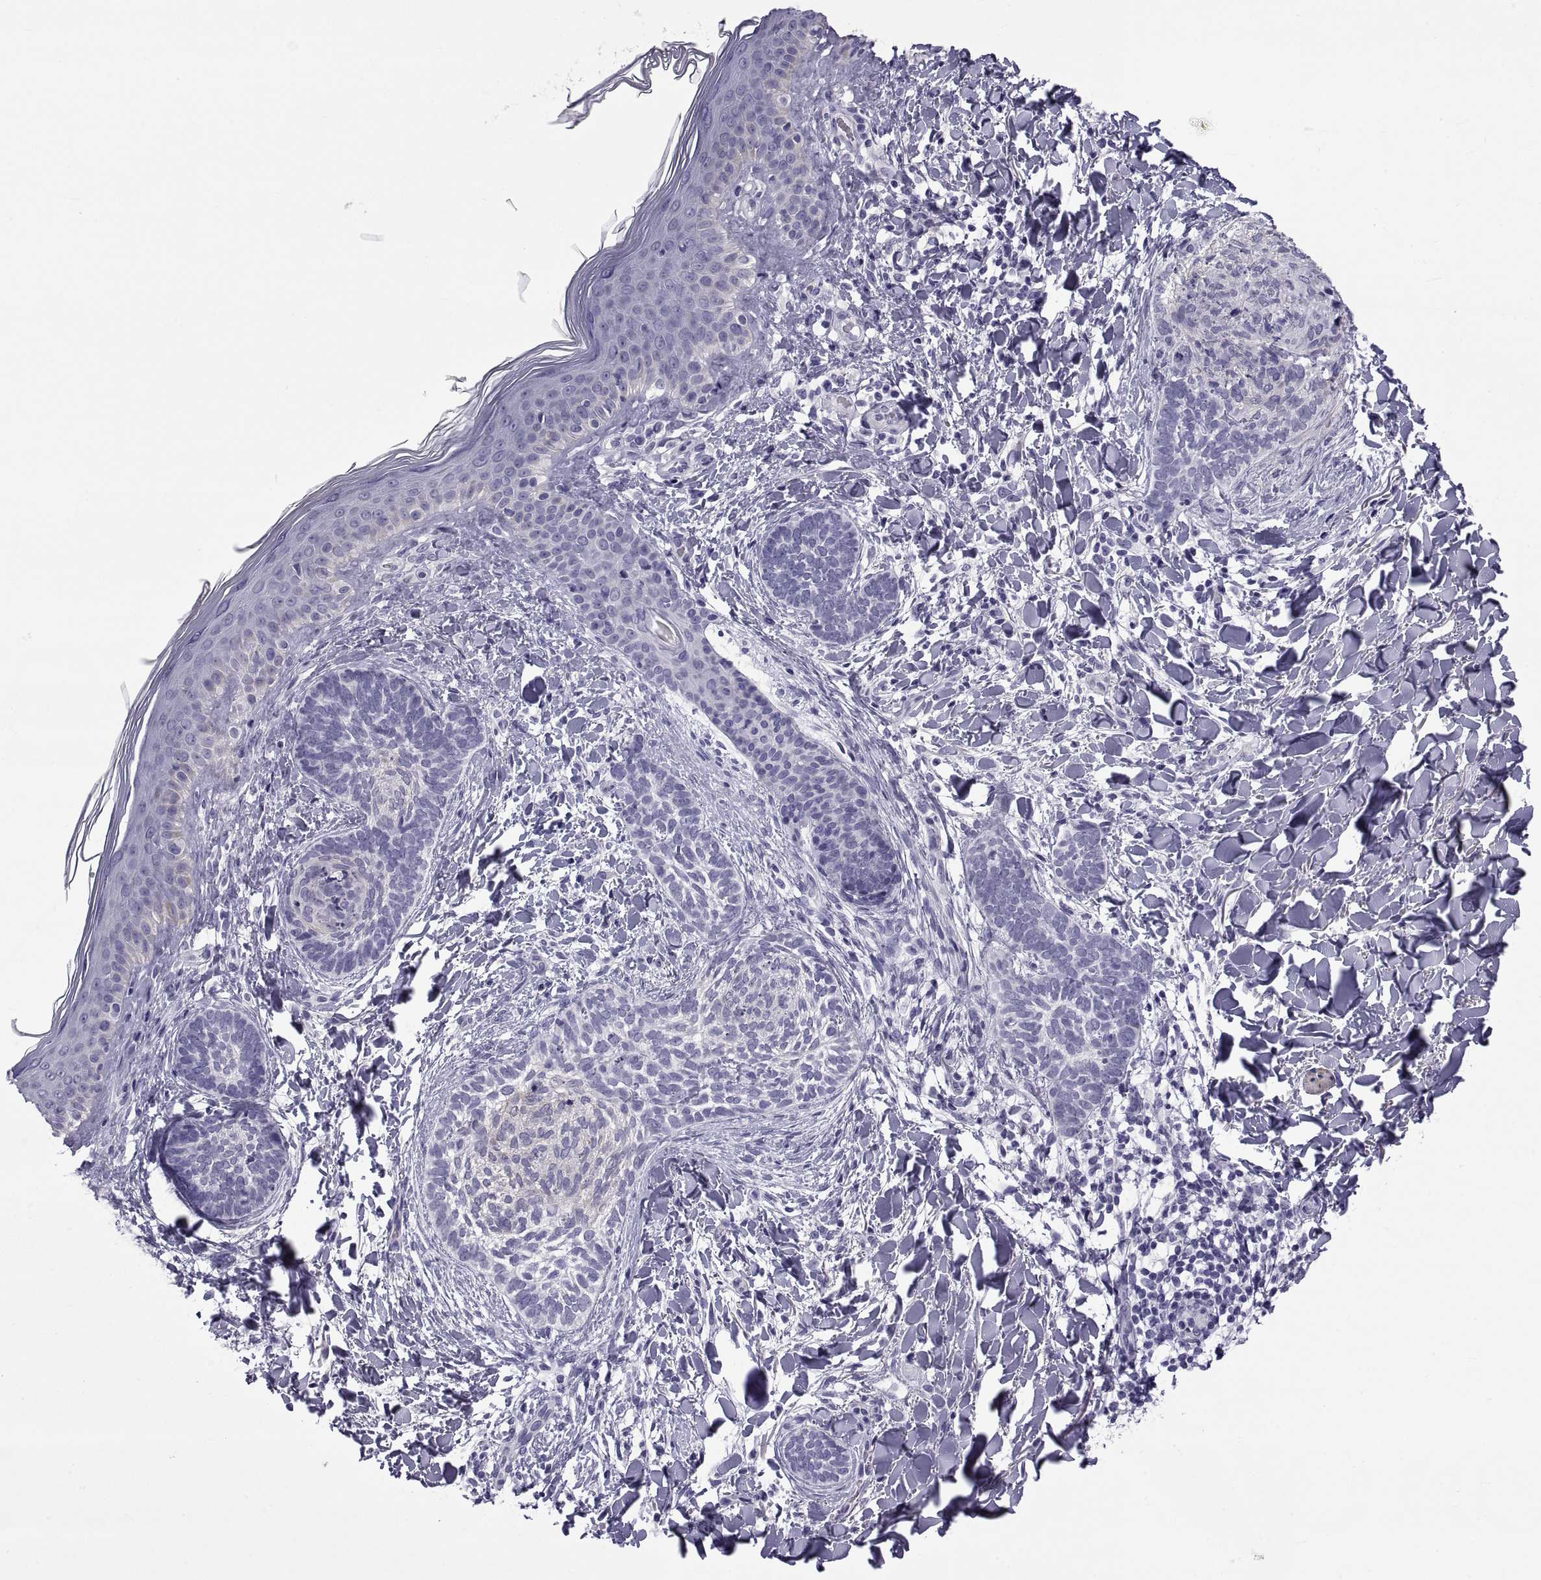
{"staining": {"intensity": "negative", "quantity": "none", "location": "none"}, "tissue": "skin cancer", "cell_type": "Tumor cells", "image_type": "cancer", "snomed": [{"axis": "morphology", "description": "Normal tissue, NOS"}, {"axis": "morphology", "description": "Basal cell carcinoma"}, {"axis": "topography", "description": "Skin"}], "caption": "High power microscopy micrograph of an immunohistochemistry (IHC) micrograph of skin cancer, revealing no significant positivity in tumor cells.", "gene": "MAGEB1", "patient": {"sex": "male", "age": 46}}